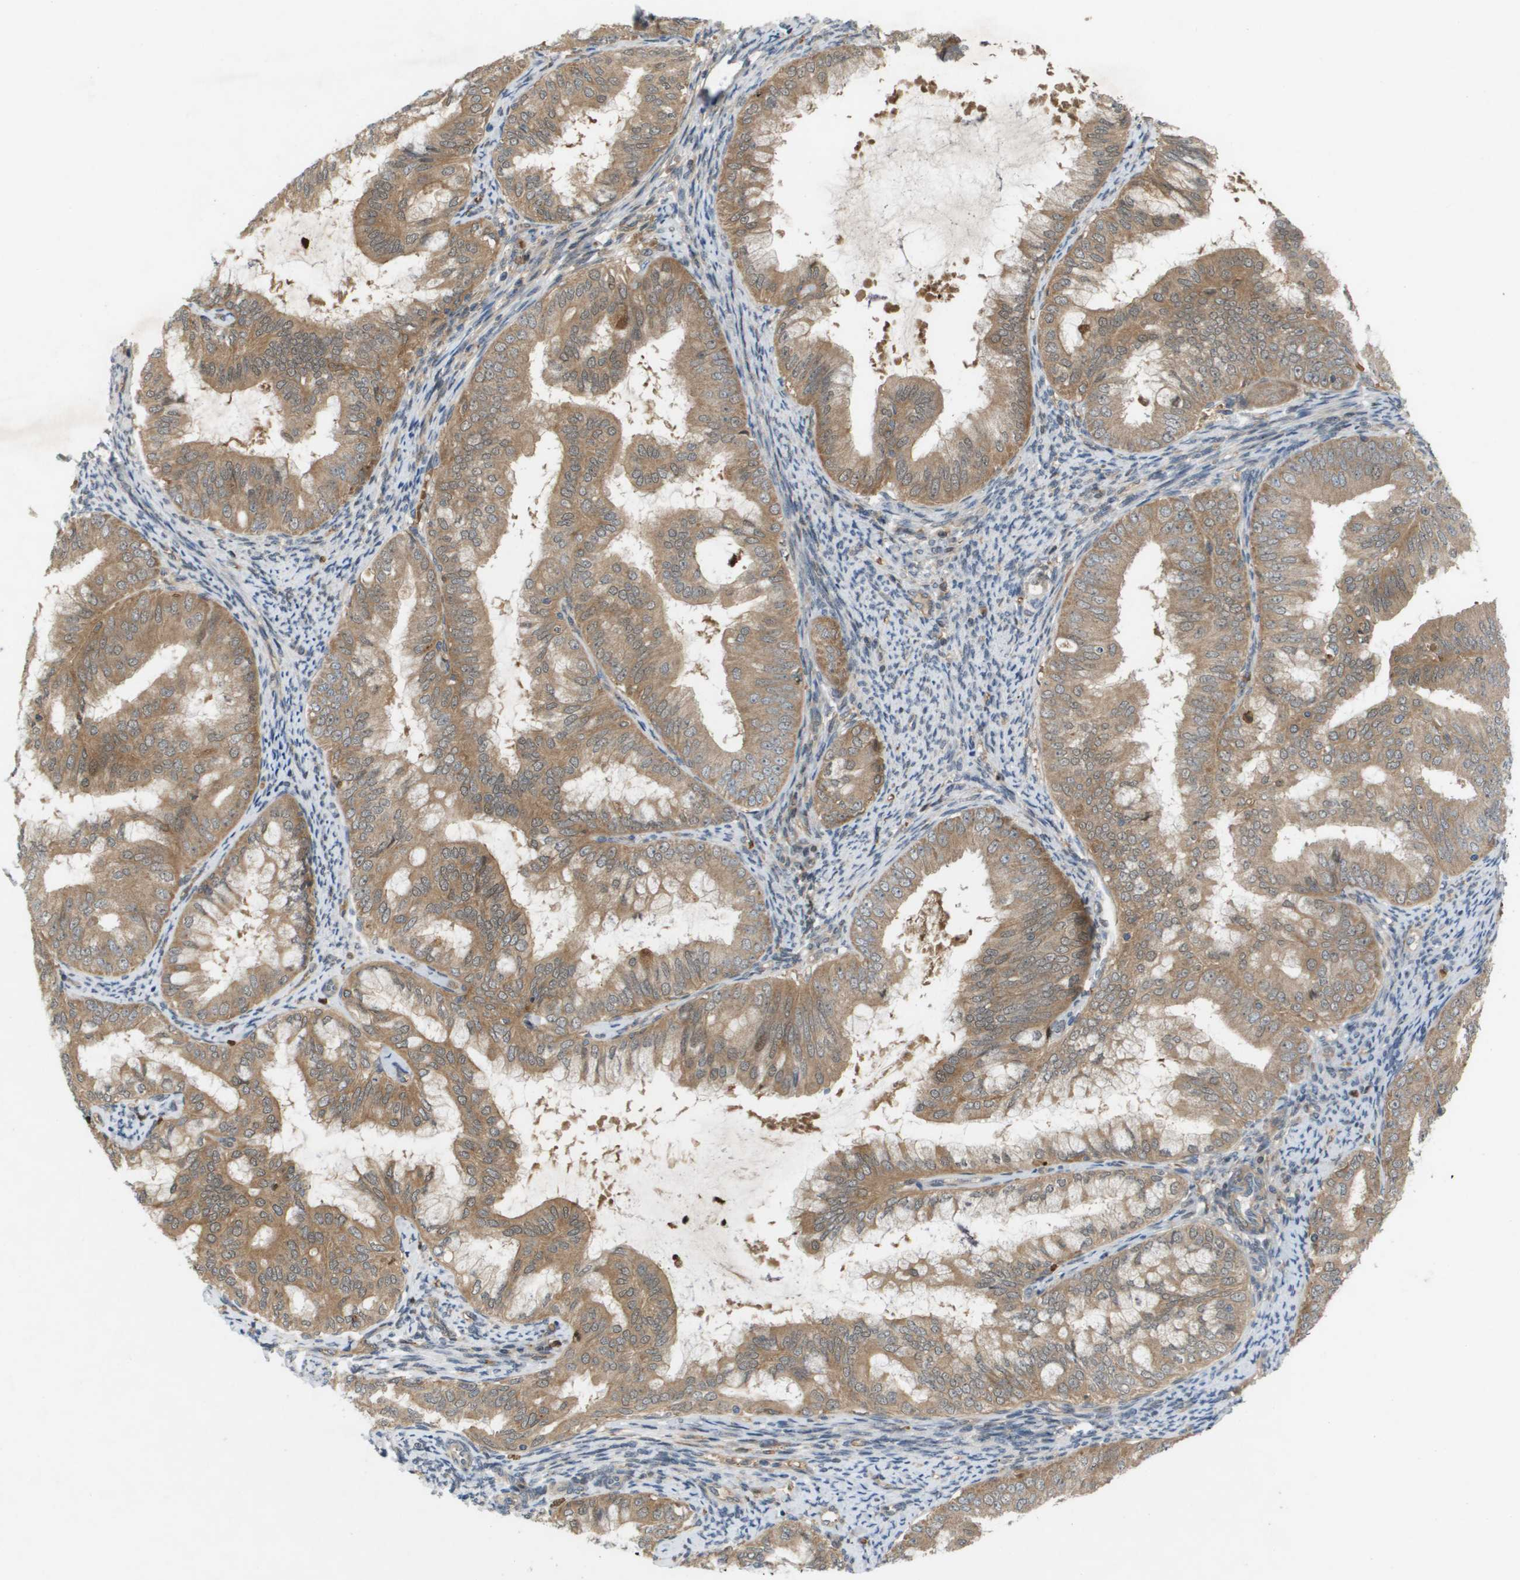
{"staining": {"intensity": "moderate", "quantity": ">75%", "location": "cytoplasmic/membranous"}, "tissue": "endometrial cancer", "cell_type": "Tumor cells", "image_type": "cancer", "snomed": [{"axis": "morphology", "description": "Adenocarcinoma, NOS"}, {"axis": "topography", "description": "Endometrium"}], "caption": "A high-resolution photomicrograph shows immunohistochemistry (IHC) staining of endometrial cancer, which shows moderate cytoplasmic/membranous staining in about >75% of tumor cells.", "gene": "PALD1", "patient": {"sex": "female", "age": 63}}